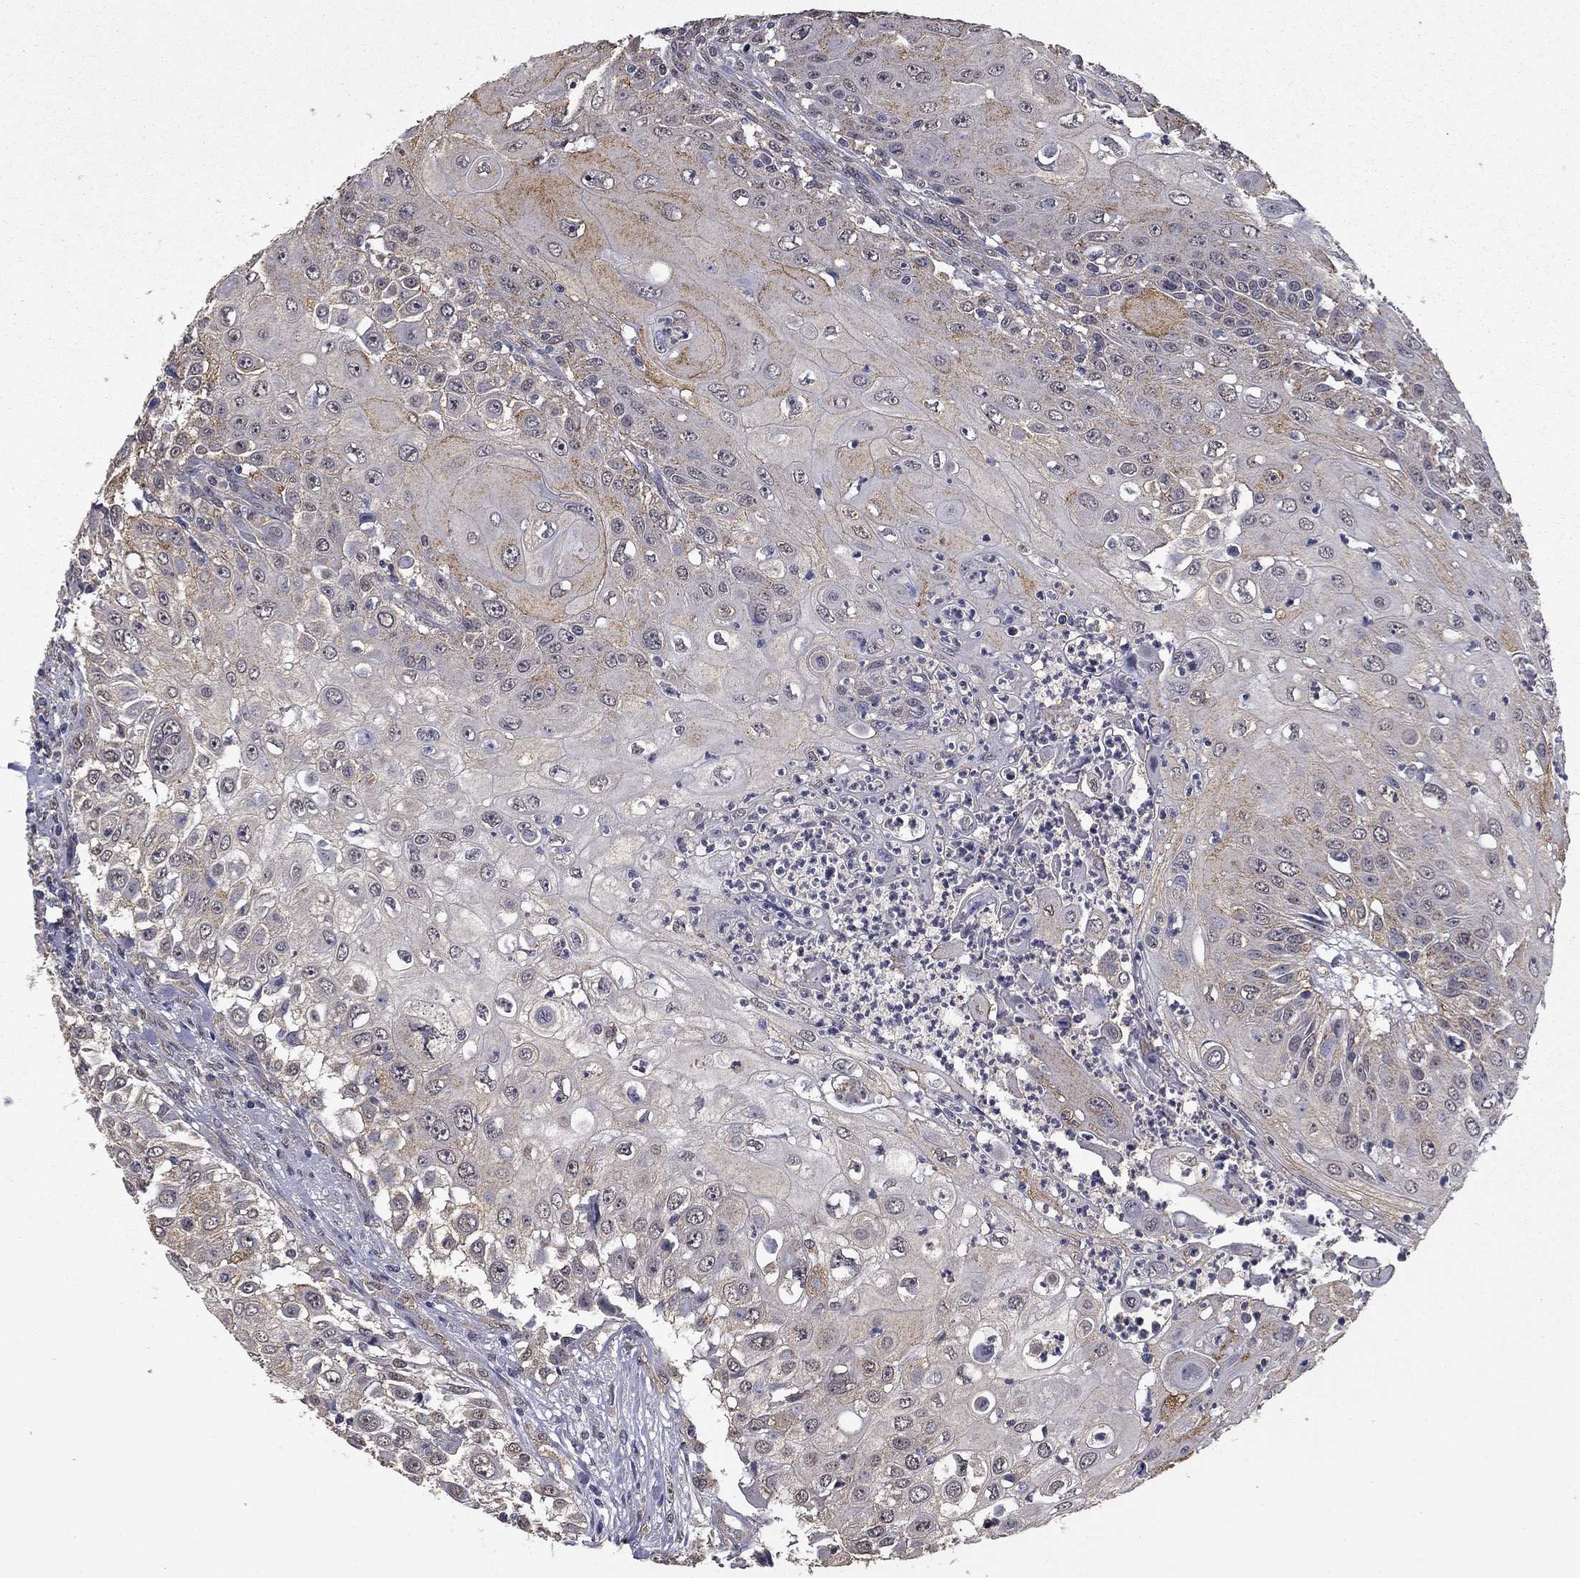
{"staining": {"intensity": "negative", "quantity": "none", "location": "none"}, "tissue": "urothelial cancer", "cell_type": "Tumor cells", "image_type": "cancer", "snomed": [{"axis": "morphology", "description": "Urothelial carcinoma, High grade"}, {"axis": "topography", "description": "Urinary bladder"}], "caption": "Urothelial cancer was stained to show a protein in brown. There is no significant positivity in tumor cells. (DAB (3,3'-diaminobenzidine) immunohistochemistry (IHC) with hematoxylin counter stain).", "gene": "MFAP3L", "patient": {"sex": "female", "age": 79}}